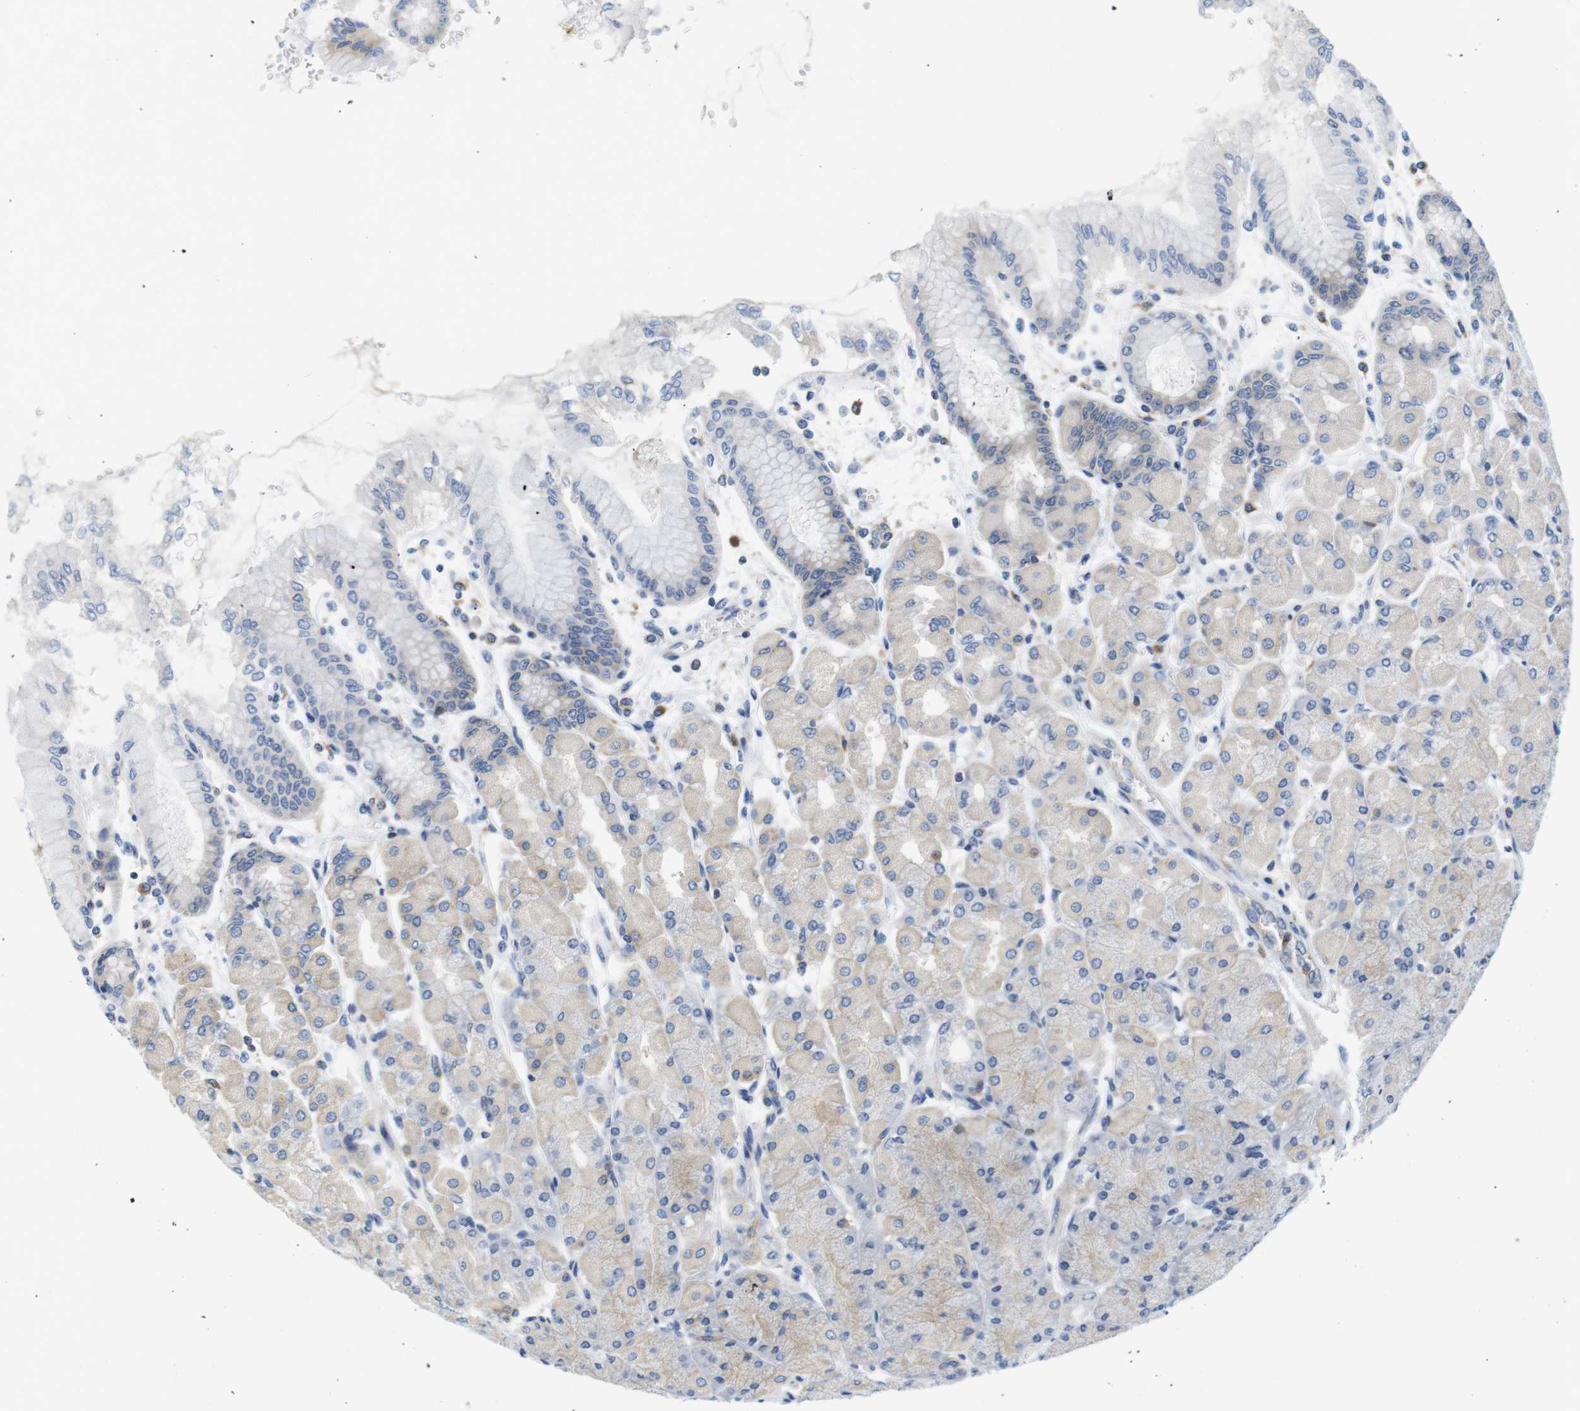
{"staining": {"intensity": "weak", "quantity": "25%-75%", "location": "cytoplasmic/membranous"}, "tissue": "stomach", "cell_type": "Glandular cells", "image_type": "normal", "snomed": [{"axis": "morphology", "description": "Normal tissue, NOS"}, {"axis": "topography", "description": "Stomach, upper"}], "caption": "An immunohistochemistry (IHC) image of benign tissue is shown. Protein staining in brown highlights weak cytoplasmic/membranous positivity in stomach within glandular cells.", "gene": "CNGA2", "patient": {"sex": "female", "age": 56}}